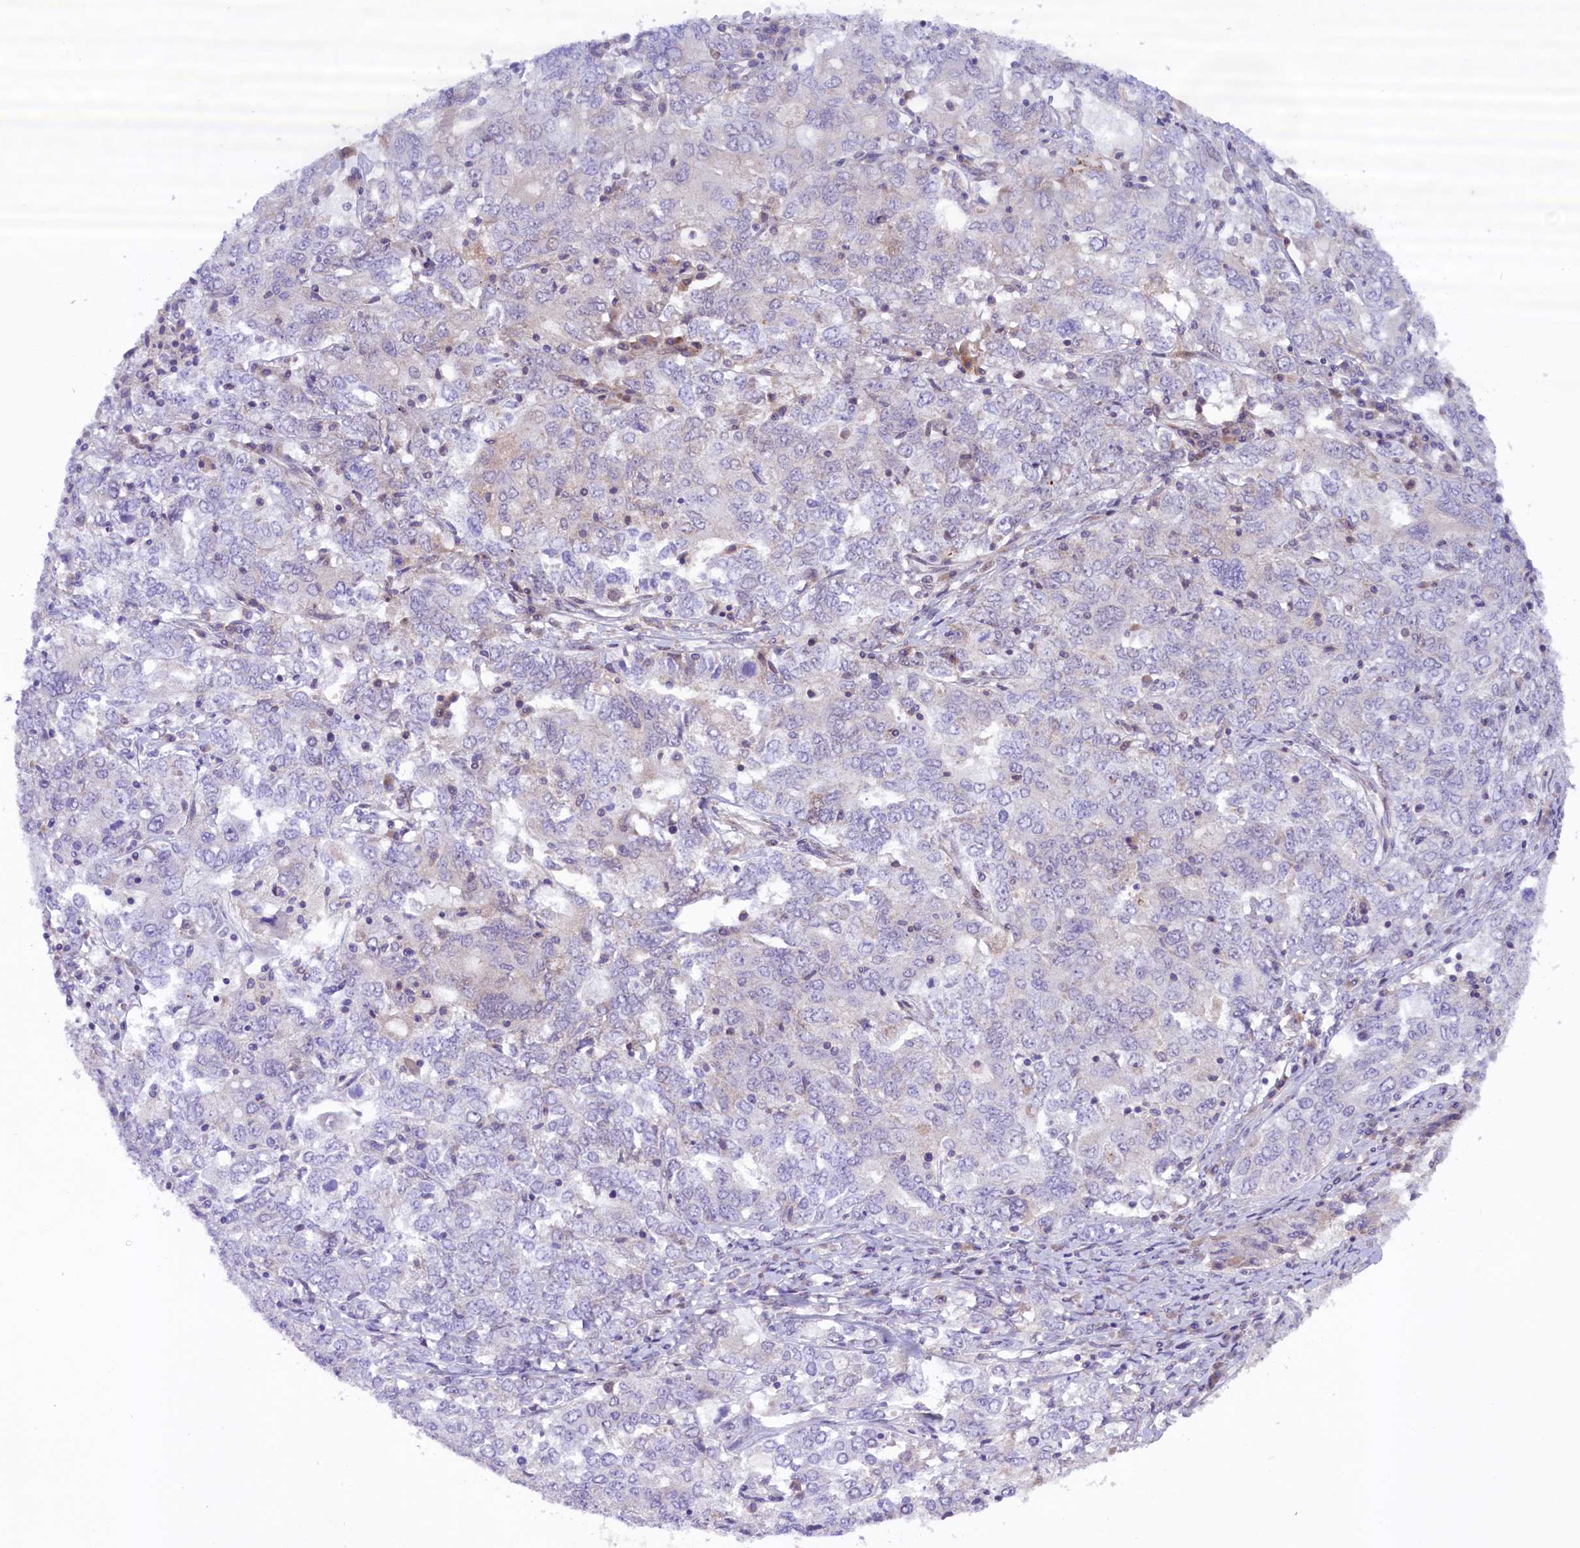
{"staining": {"intensity": "negative", "quantity": "none", "location": "none"}, "tissue": "ovarian cancer", "cell_type": "Tumor cells", "image_type": "cancer", "snomed": [{"axis": "morphology", "description": "Carcinoma, endometroid"}, {"axis": "topography", "description": "Ovary"}], "caption": "Ovarian cancer (endometroid carcinoma) stained for a protein using immunohistochemistry shows no staining tumor cells.", "gene": "HDAC5", "patient": {"sex": "female", "age": 62}}